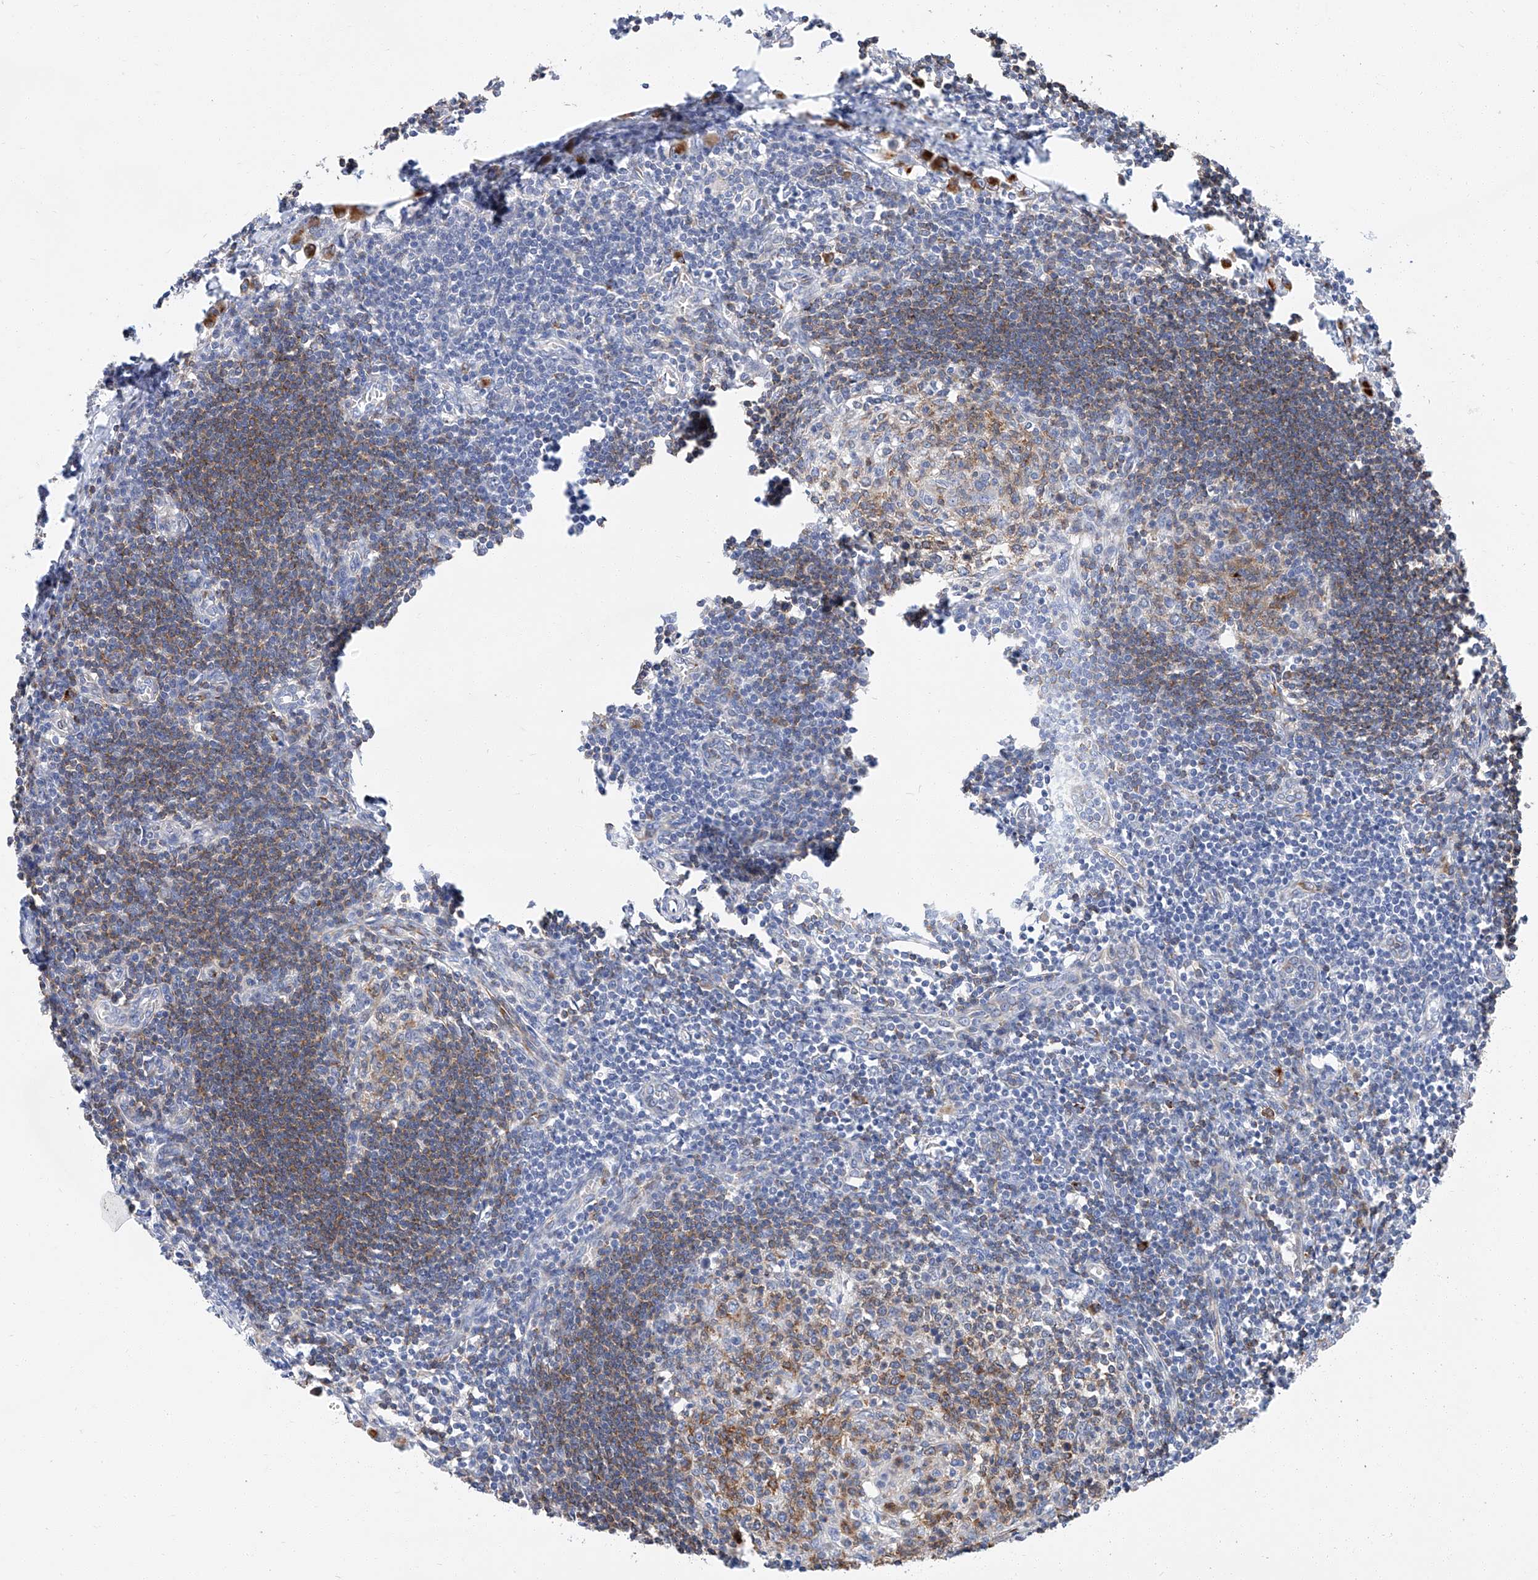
{"staining": {"intensity": "moderate", "quantity": "25%-75%", "location": "cytoplasmic/membranous"}, "tissue": "lymph node", "cell_type": "Germinal center cells", "image_type": "normal", "snomed": [{"axis": "morphology", "description": "Normal tissue, NOS"}, {"axis": "morphology", "description": "Malignant melanoma, Metastatic site"}, {"axis": "topography", "description": "Lymph node"}], "caption": "The histopathology image demonstrates immunohistochemical staining of unremarkable lymph node. There is moderate cytoplasmic/membranous staining is seen in about 25%-75% of germinal center cells.", "gene": "GLMN", "patient": {"sex": "male", "age": 41}}